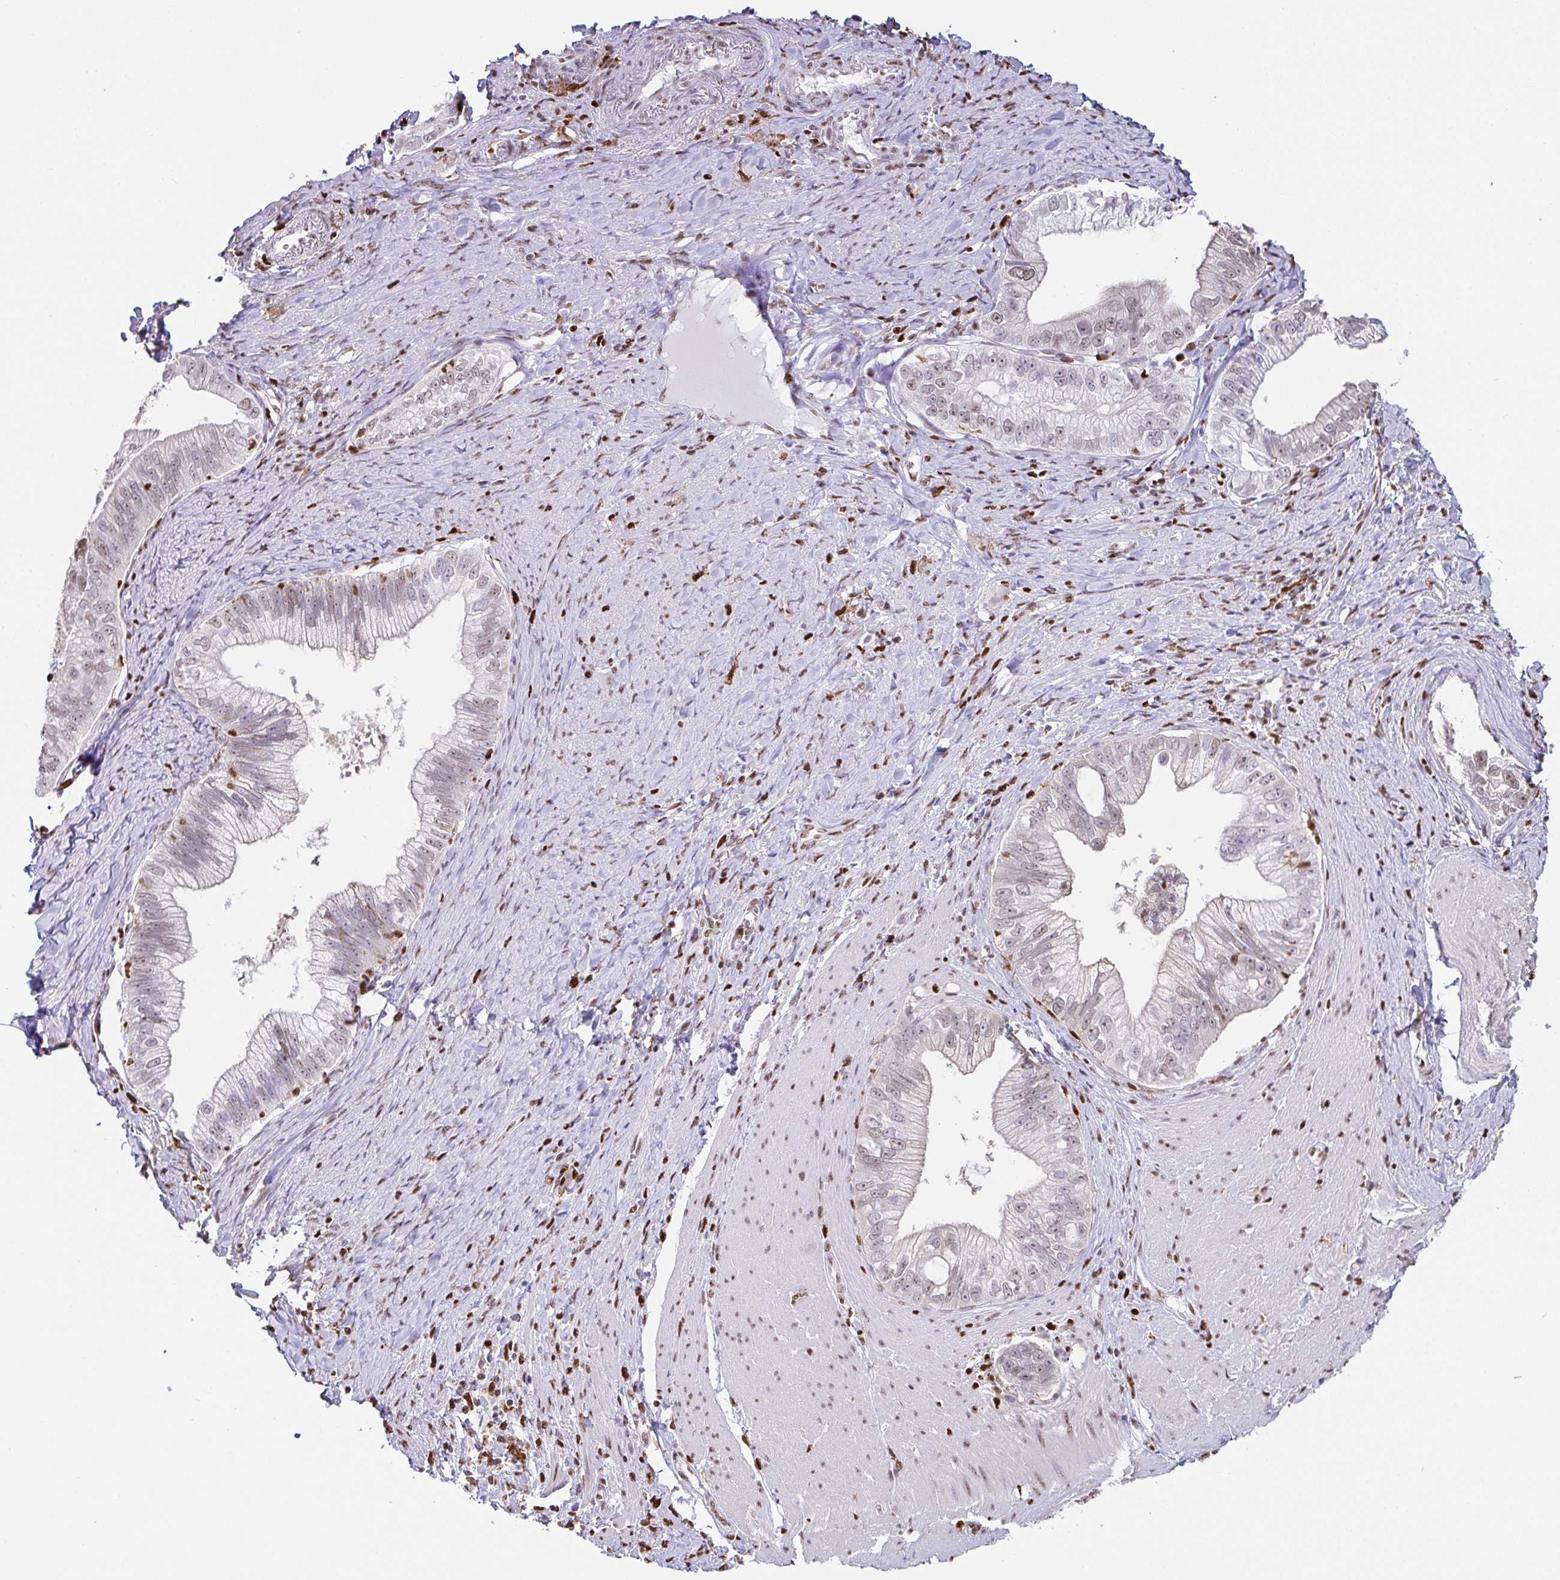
{"staining": {"intensity": "weak", "quantity": "<25%", "location": "nuclear"}, "tissue": "pancreatic cancer", "cell_type": "Tumor cells", "image_type": "cancer", "snomed": [{"axis": "morphology", "description": "Adenocarcinoma, NOS"}, {"axis": "topography", "description": "Pancreas"}], "caption": "IHC image of pancreatic cancer stained for a protein (brown), which exhibits no expression in tumor cells. The staining is performed using DAB brown chromogen with nuclei counter-stained in using hematoxylin.", "gene": "BTBD10", "patient": {"sex": "male", "age": 70}}